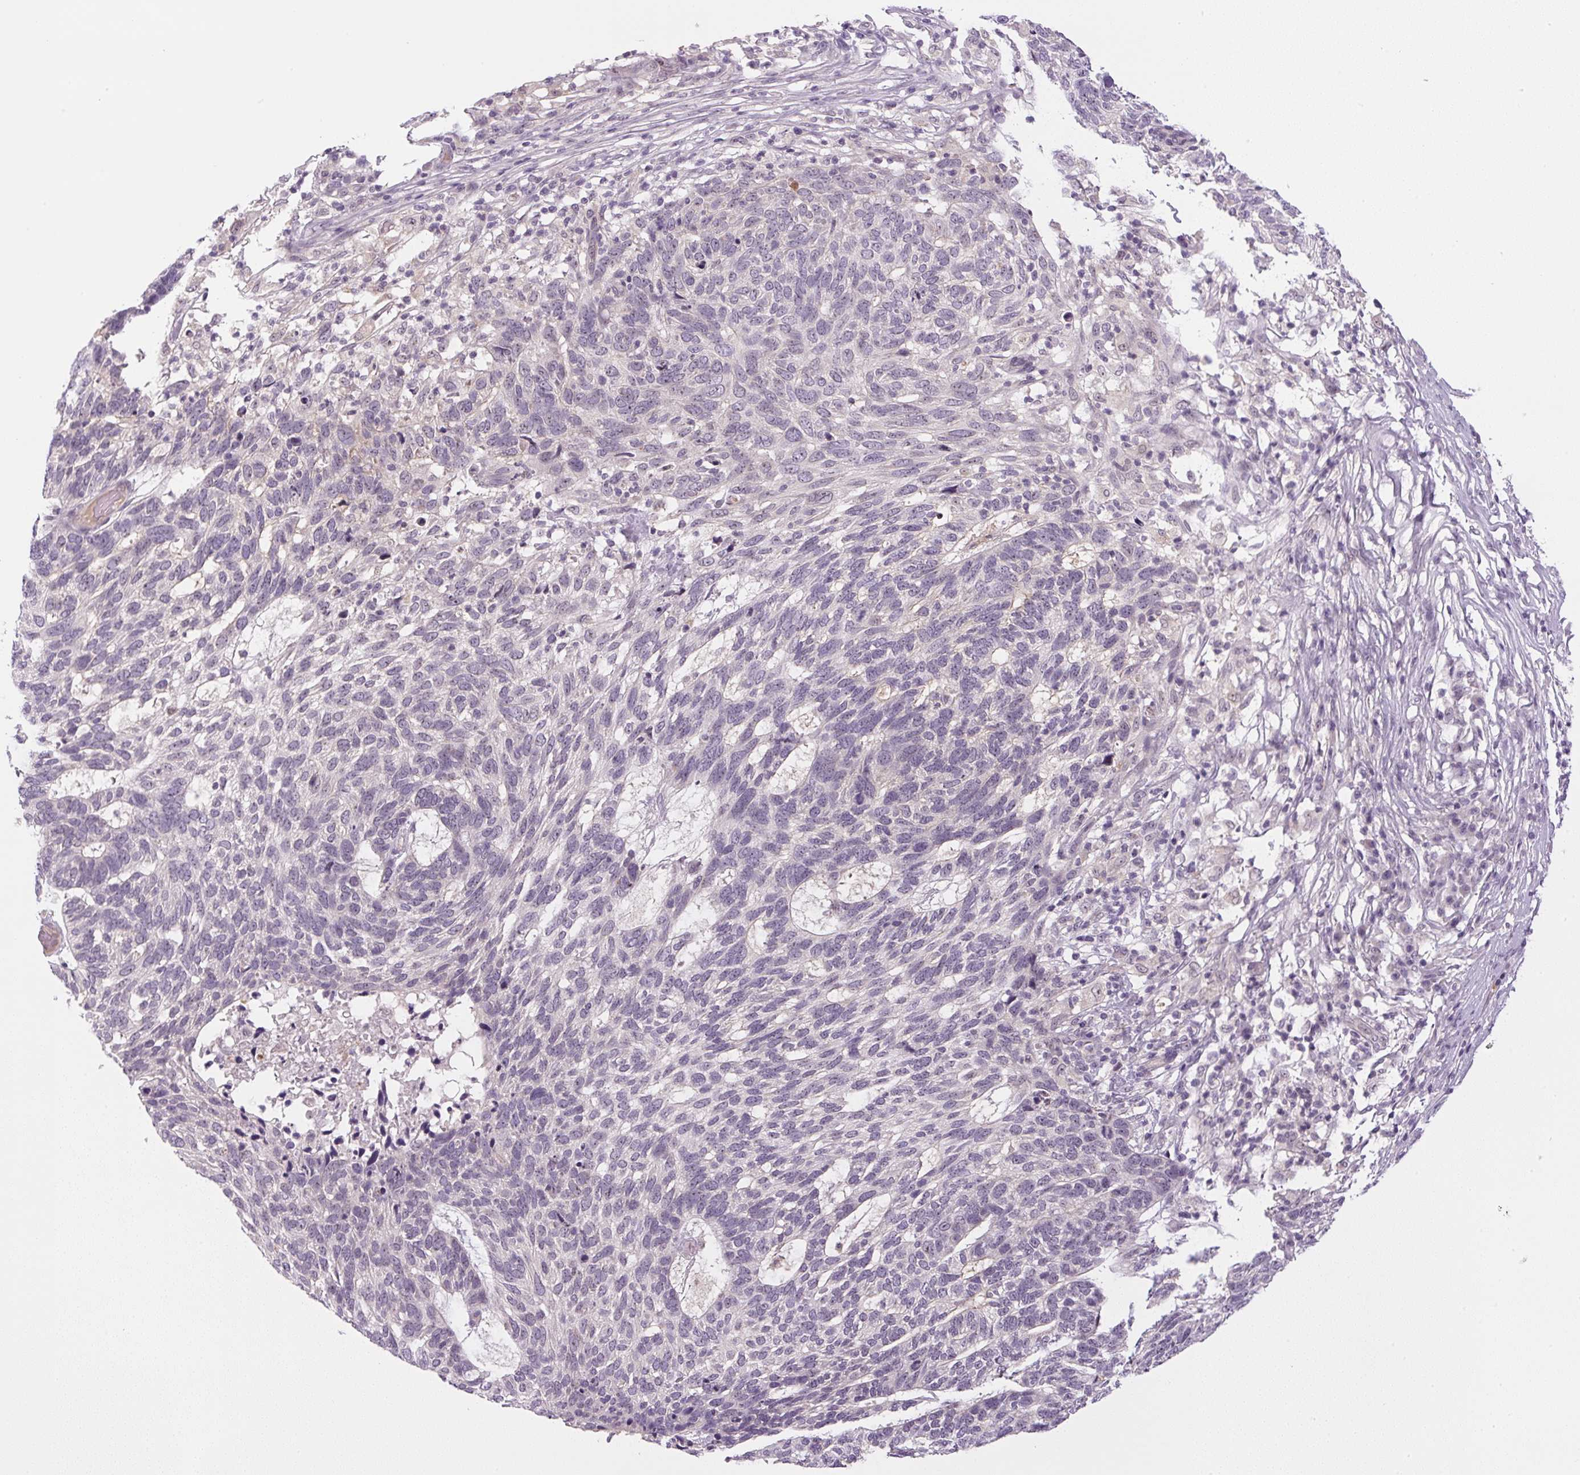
{"staining": {"intensity": "negative", "quantity": "none", "location": "none"}, "tissue": "skin cancer", "cell_type": "Tumor cells", "image_type": "cancer", "snomed": [{"axis": "morphology", "description": "Basal cell carcinoma"}, {"axis": "topography", "description": "Skin"}], "caption": "This histopathology image is of skin cancer stained with immunohistochemistry to label a protein in brown with the nuclei are counter-stained blue. There is no positivity in tumor cells.", "gene": "SGF29", "patient": {"sex": "female", "age": 65}}